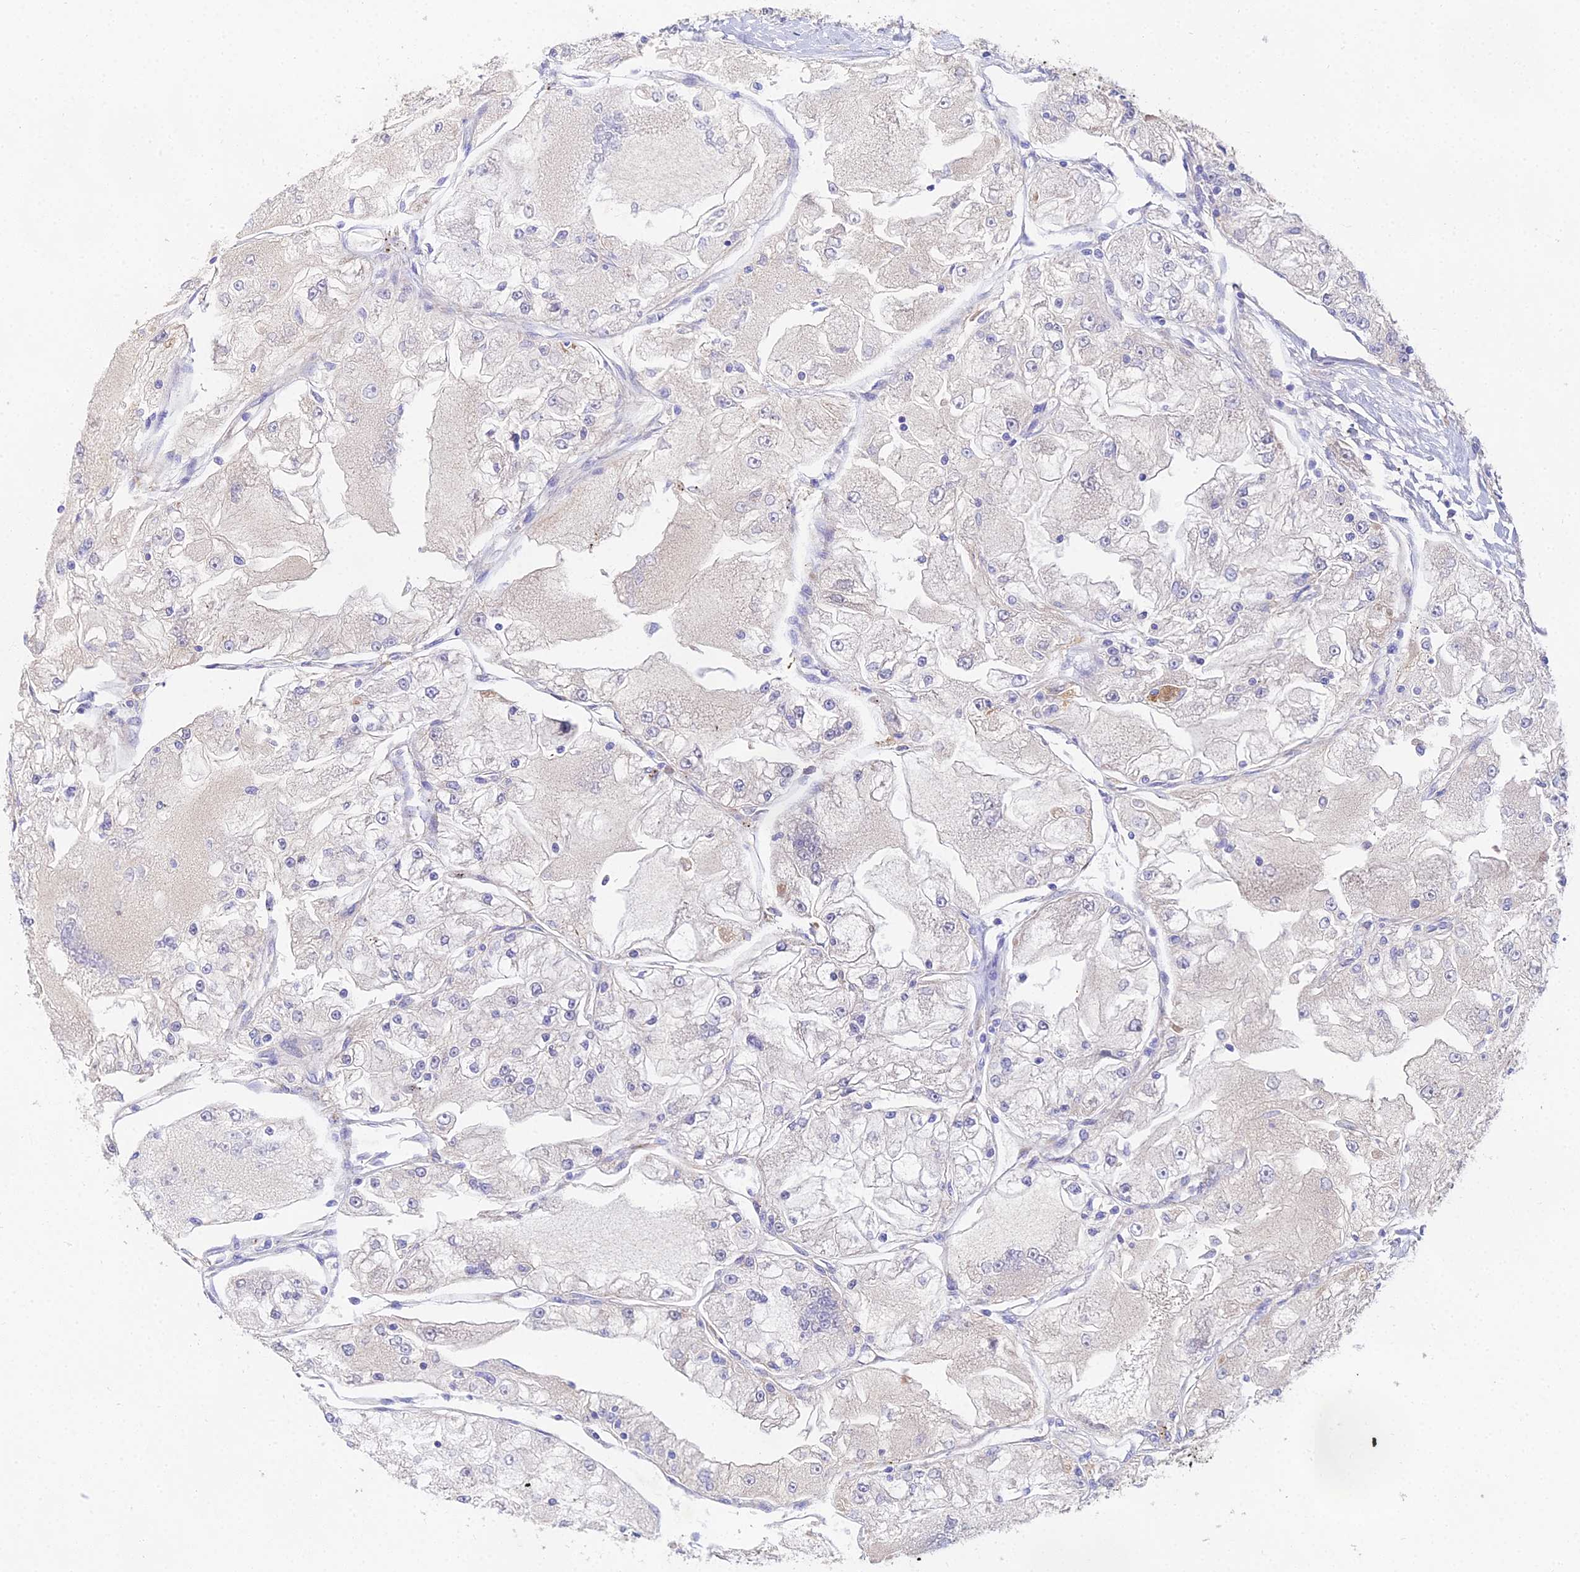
{"staining": {"intensity": "negative", "quantity": "none", "location": "none"}, "tissue": "renal cancer", "cell_type": "Tumor cells", "image_type": "cancer", "snomed": [{"axis": "morphology", "description": "Adenocarcinoma, NOS"}, {"axis": "topography", "description": "Kidney"}], "caption": "High power microscopy micrograph of an immunohistochemistry micrograph of adenocarcinoma (renal), revealing no significant positivity in tumor cells.", "gene": "PPP2R2C", "patient": {"sex": "female", "age": 72}}